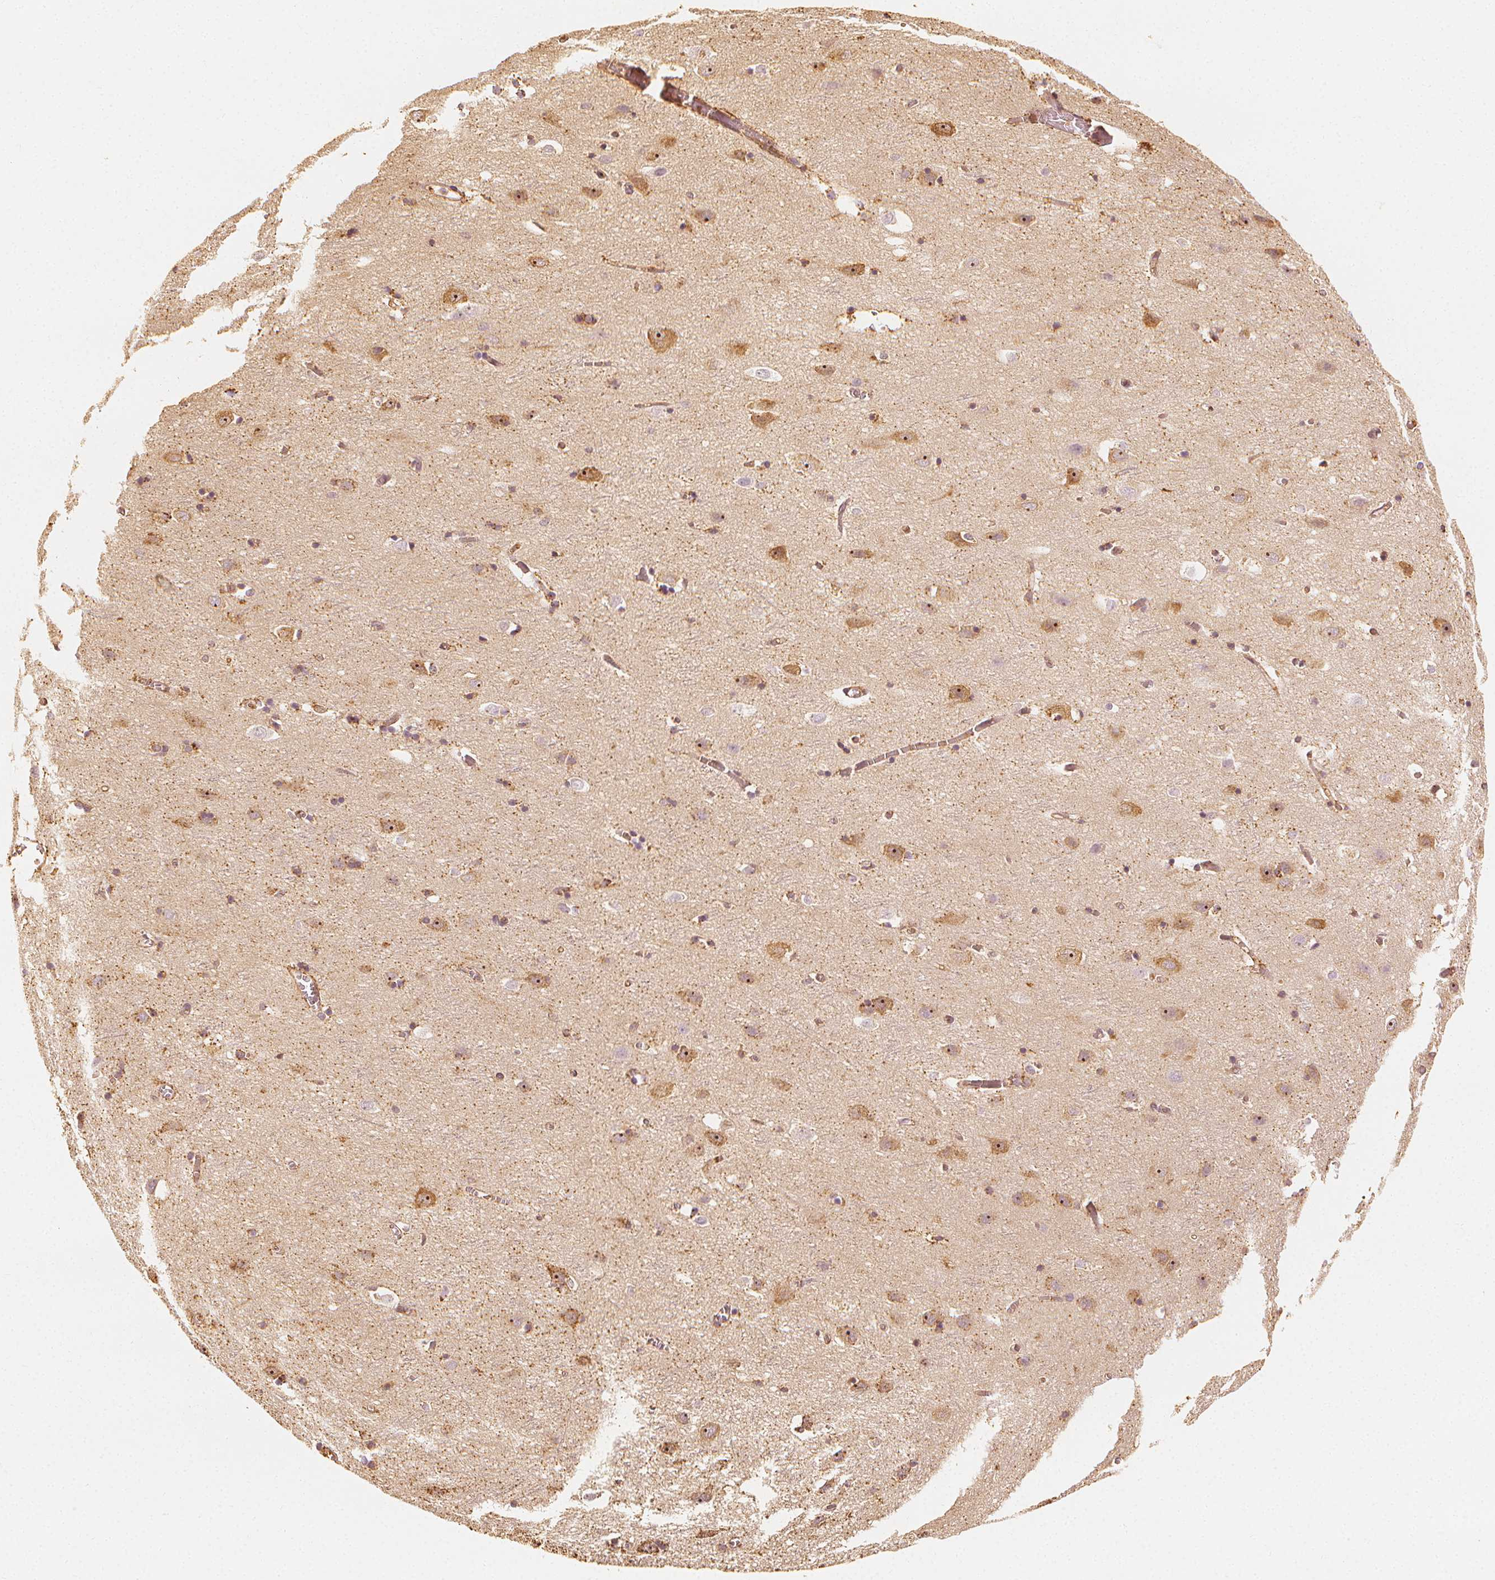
{"staining": {"intensity": "weak", "quantity": "25%-75%", "location": "cytoplasmic/membranous"}, "tissue": "cerebral cortex", "cell_type": "Endothelial cells", "image_type": "normal", "snomed": [{"axis": "morphology", "description": "Normal tissue, NOS"}, {"axis": "topography", "description": "Cerebral cortex"}], "caption": "Immunohistochemical staining of unremarkable cerebral cortex reveals weak cytoplasmic/membranous protein staining in approximately 25%-75% of endothelial cells.", "gene": "ARHGAP26", "patient": {"sex": "male", "age": 70}}